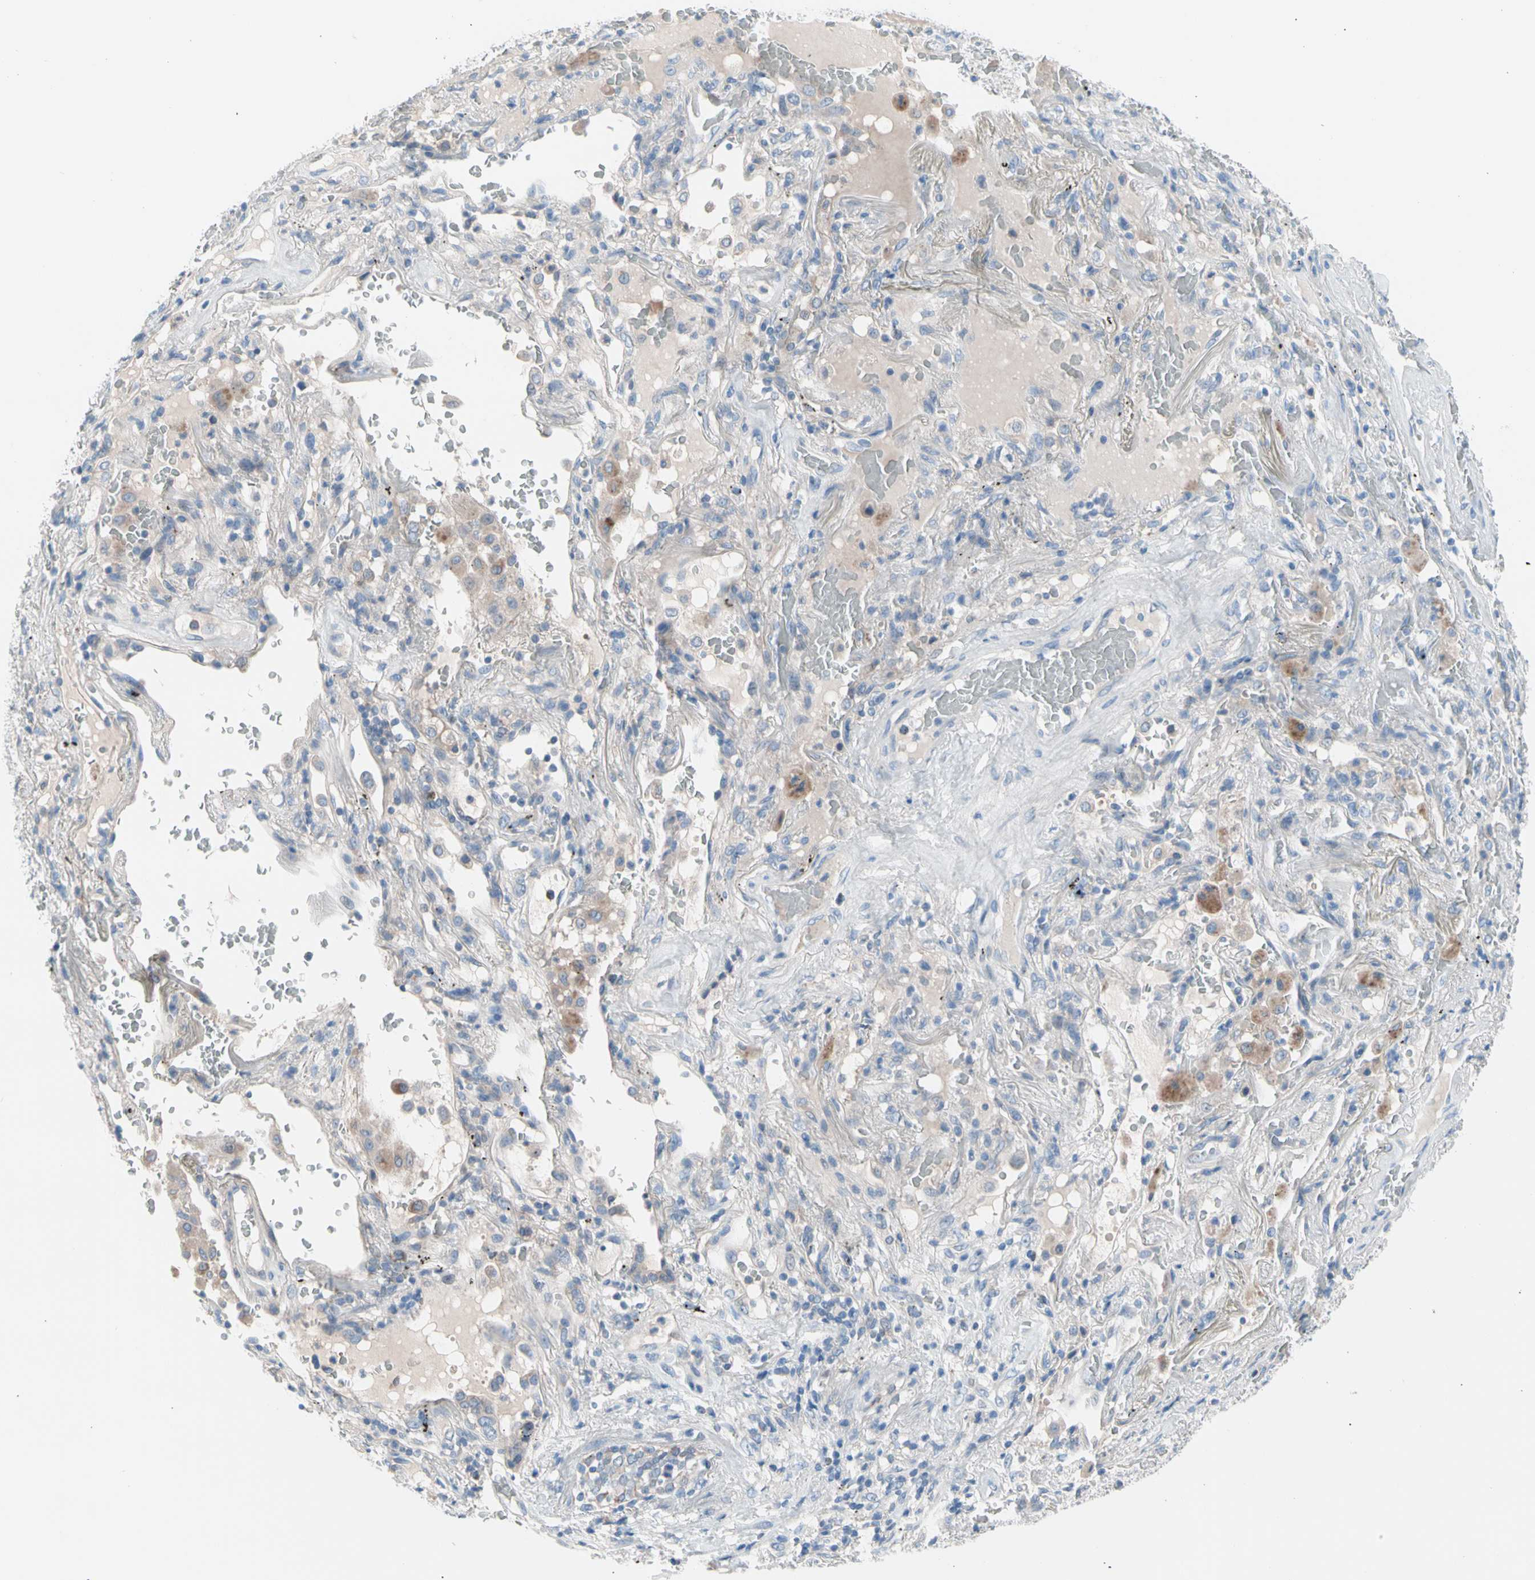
{"staining": {"intensity": "weak", "quantity": "<25%", "location": "cytoplasmic/membranous"}, "tissue": "lung cancer", "cell_type": "Tumor cells", "image_type": "cancer", "snomed": [{"axis": "morphology", "description": "Squamous cell carcinoma, NOS"}, {"axis": "topography", "description": "Lung"}], "caption": "Lung cancer was stained to show a protein in brown. There is no significant expression in tumor cells. (Brightfield microscopy of DAB immunohistochemistry at high magnification).", "gene": "CASQ1", "patient": {"sex": "male", "age": 57}}